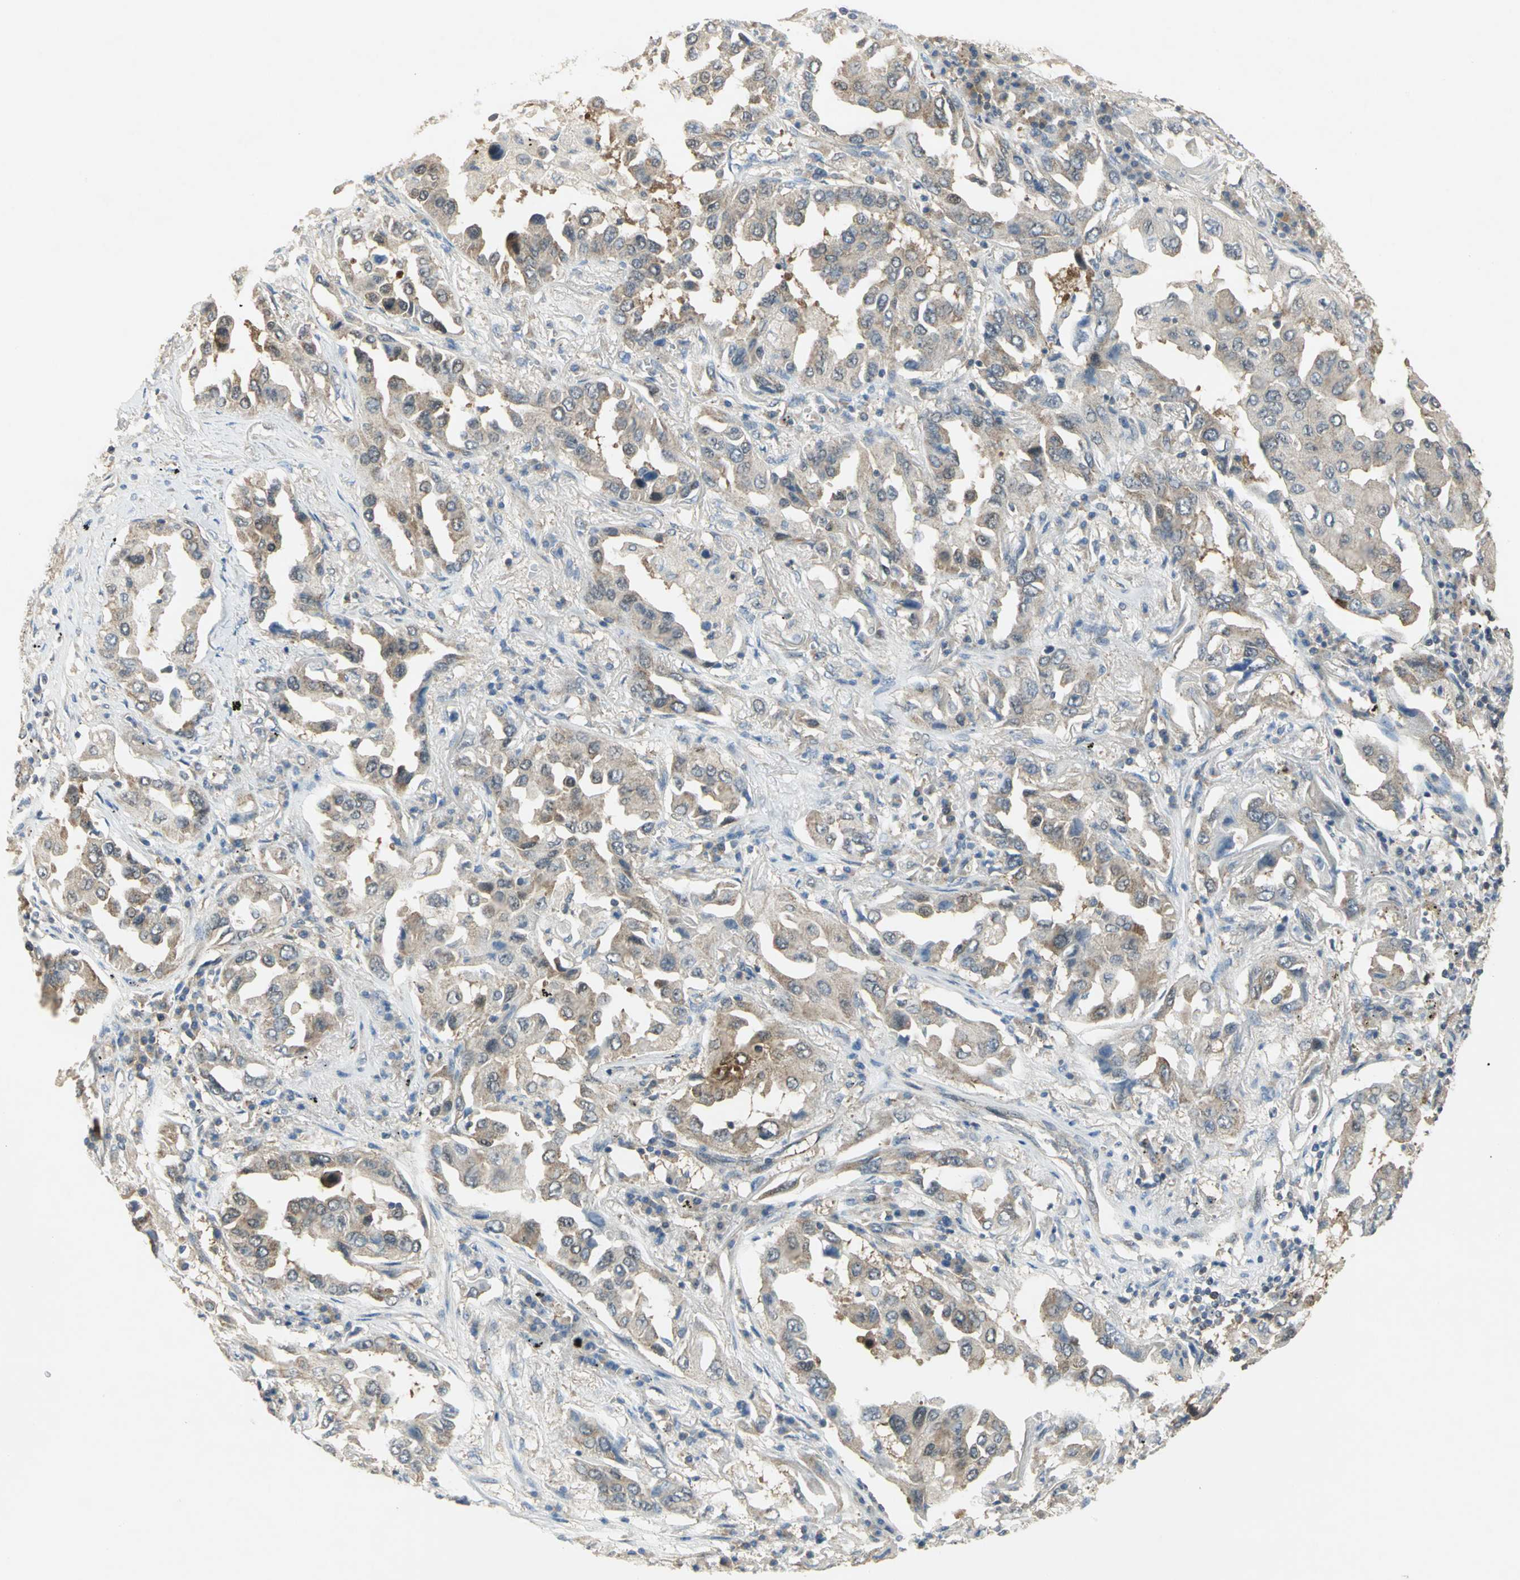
{"staining": {"intensity": "weak", "quantity": "25%-75%", "location": "cytoplasmic/membranous"}, "tissue": "lung cancer", "cell_type": "Tumor cells", "image_type": "cancer", "snomed": [{"axis": "morphology", "description": "Adenocarcinoma, NOS"}, {"axis": "topography", "description": "Lung"}], "caption": "Protein expression analysis of lung adenocarcinoma demonstrates weak cytoplasmic/membranous staining in about 25%-75% of tumor cells. (Stains: DAB in brown, nuclei in blue, Microscopy: brightfield microscopy at high magnification).", "gene": "PPIA", "patient": {"sex": "female", "age": 65}}